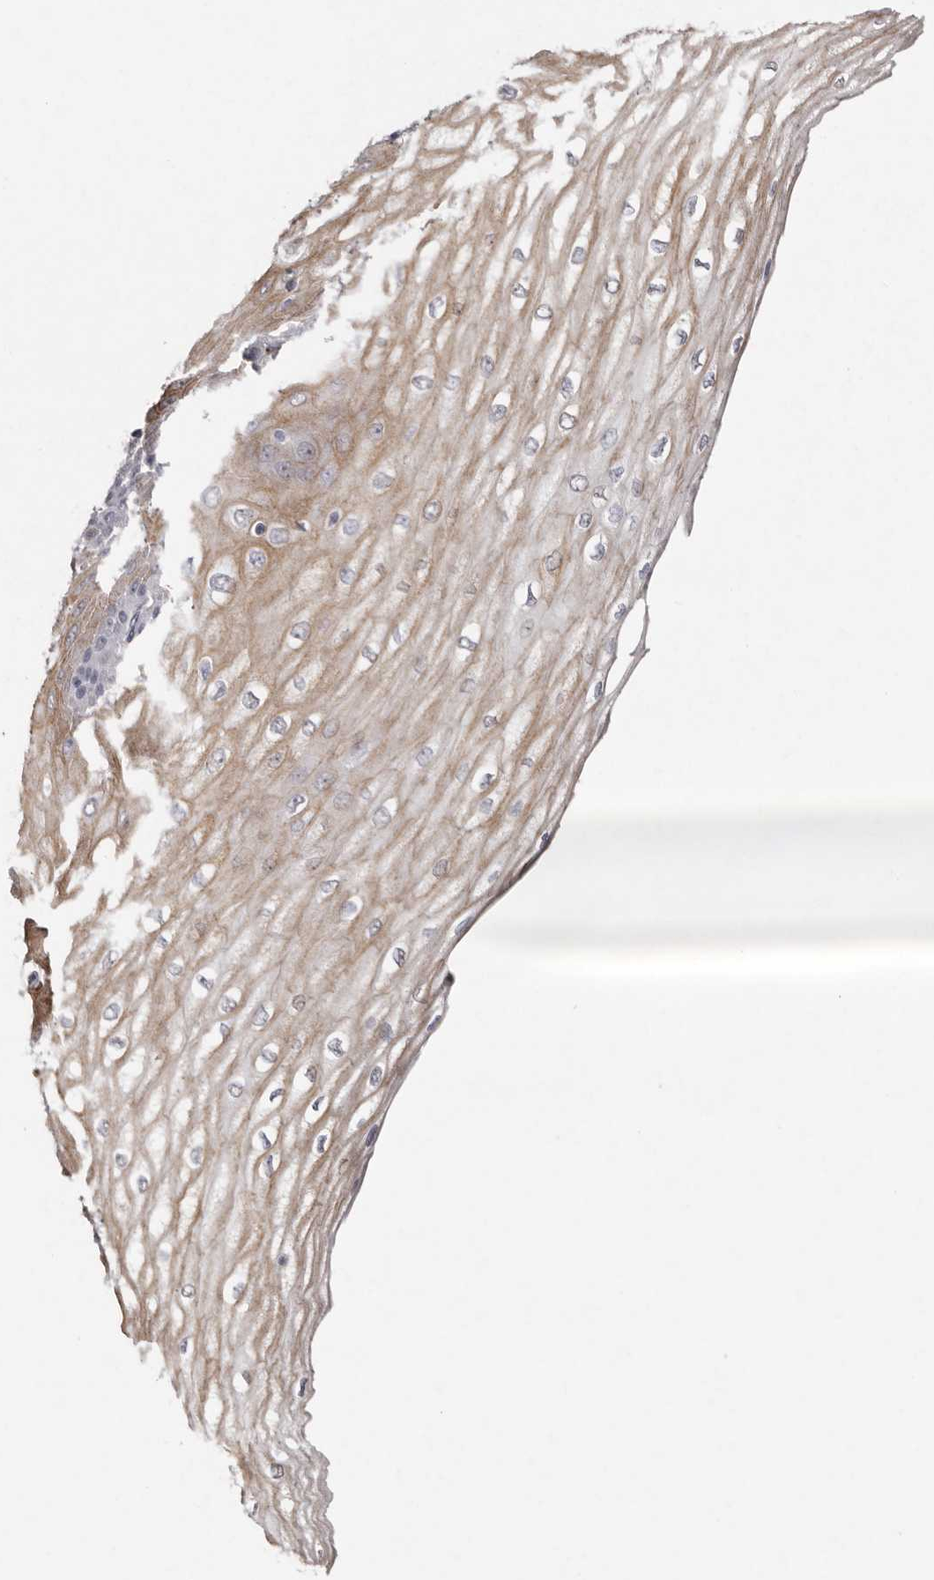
{"staining": {"intensity": "weak", "quantity": ">75%", "location": "cytoplasmic/membranous"}, "tissue": "esophagus", "cell_type": "Squamous epithelial cells", "image_type": "normal", "snomed": [{"axis": "morphology", "description": "Normal tissue, NOS"}, {"axis": "topography", "description": "Esophagus"}], "caption": "IHC of normal esophagus exhibits low levels of weak cytoplasmic/membranous expression in approximately >75% of squamous epithelial cells.", "gene": "FAM185A", "patient": {"sex": "male", "age": 60}}